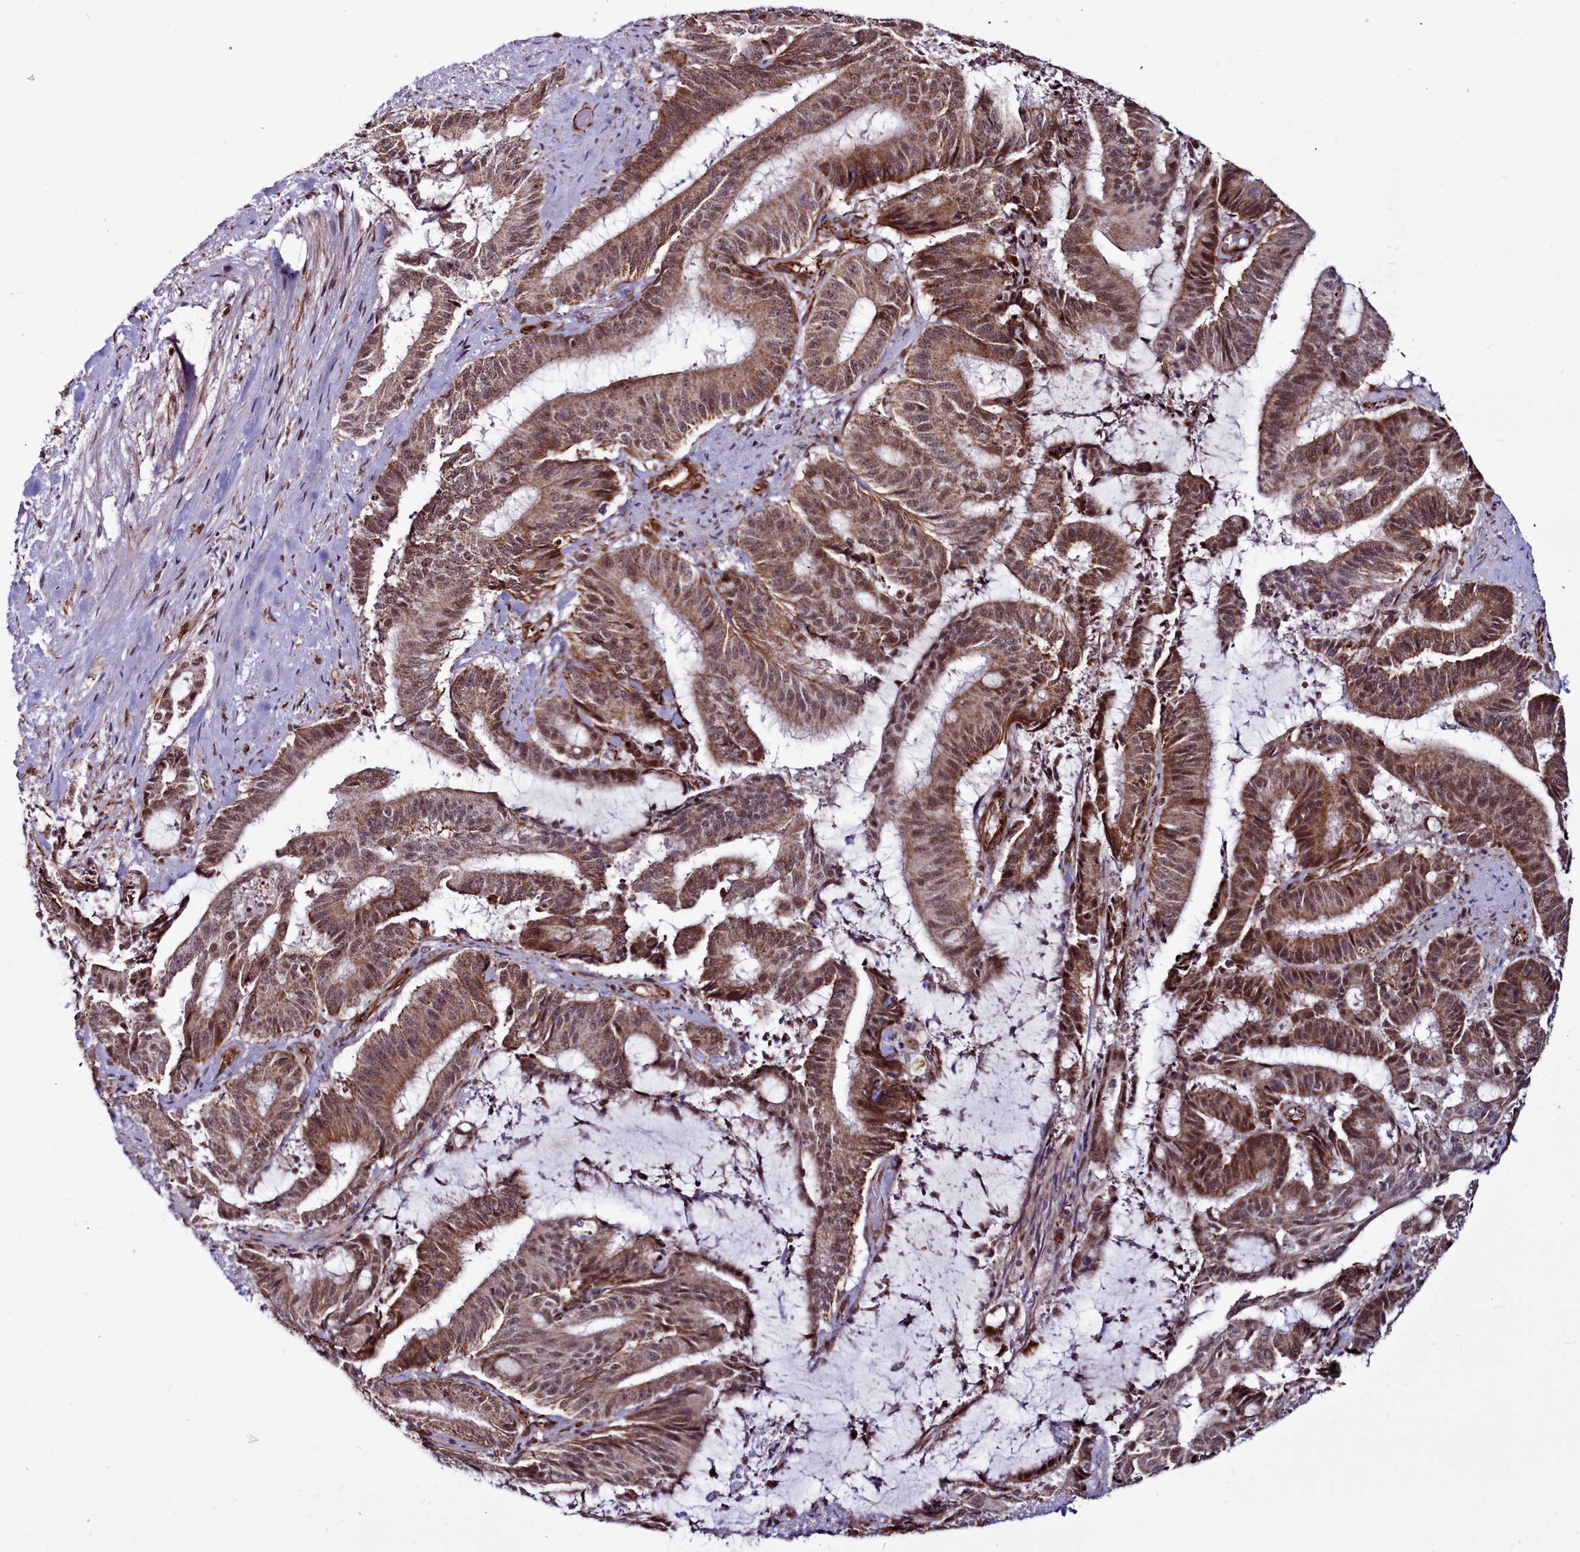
{"staining": {"intensity": "moderate", "quantity": ">75%", "location": "cytoplasmic/membranous,nuclear"}, "tissue": "liver cancer", "cell_type": "Tumor cells", "image_type": "cancer", "snomed": [{"axis": "morphology", "description": "Normal tissue, NOS"}, {"axis": "morphology", "description": "Cholangiocarcinoma"}, {"axis": "topography", "description": "Liver"}, {"axis": "topography", "description": "Peripheral nerve tissue"}], "caption": "The image exhibits staining of liver cholangiocarcinoma, revealing moderate cytoplasmic/membranous and nuclear protein staining (brown color) within tumor cells.", "gene": "CLK3", "patient": {"sex": "female", "age": 73}}